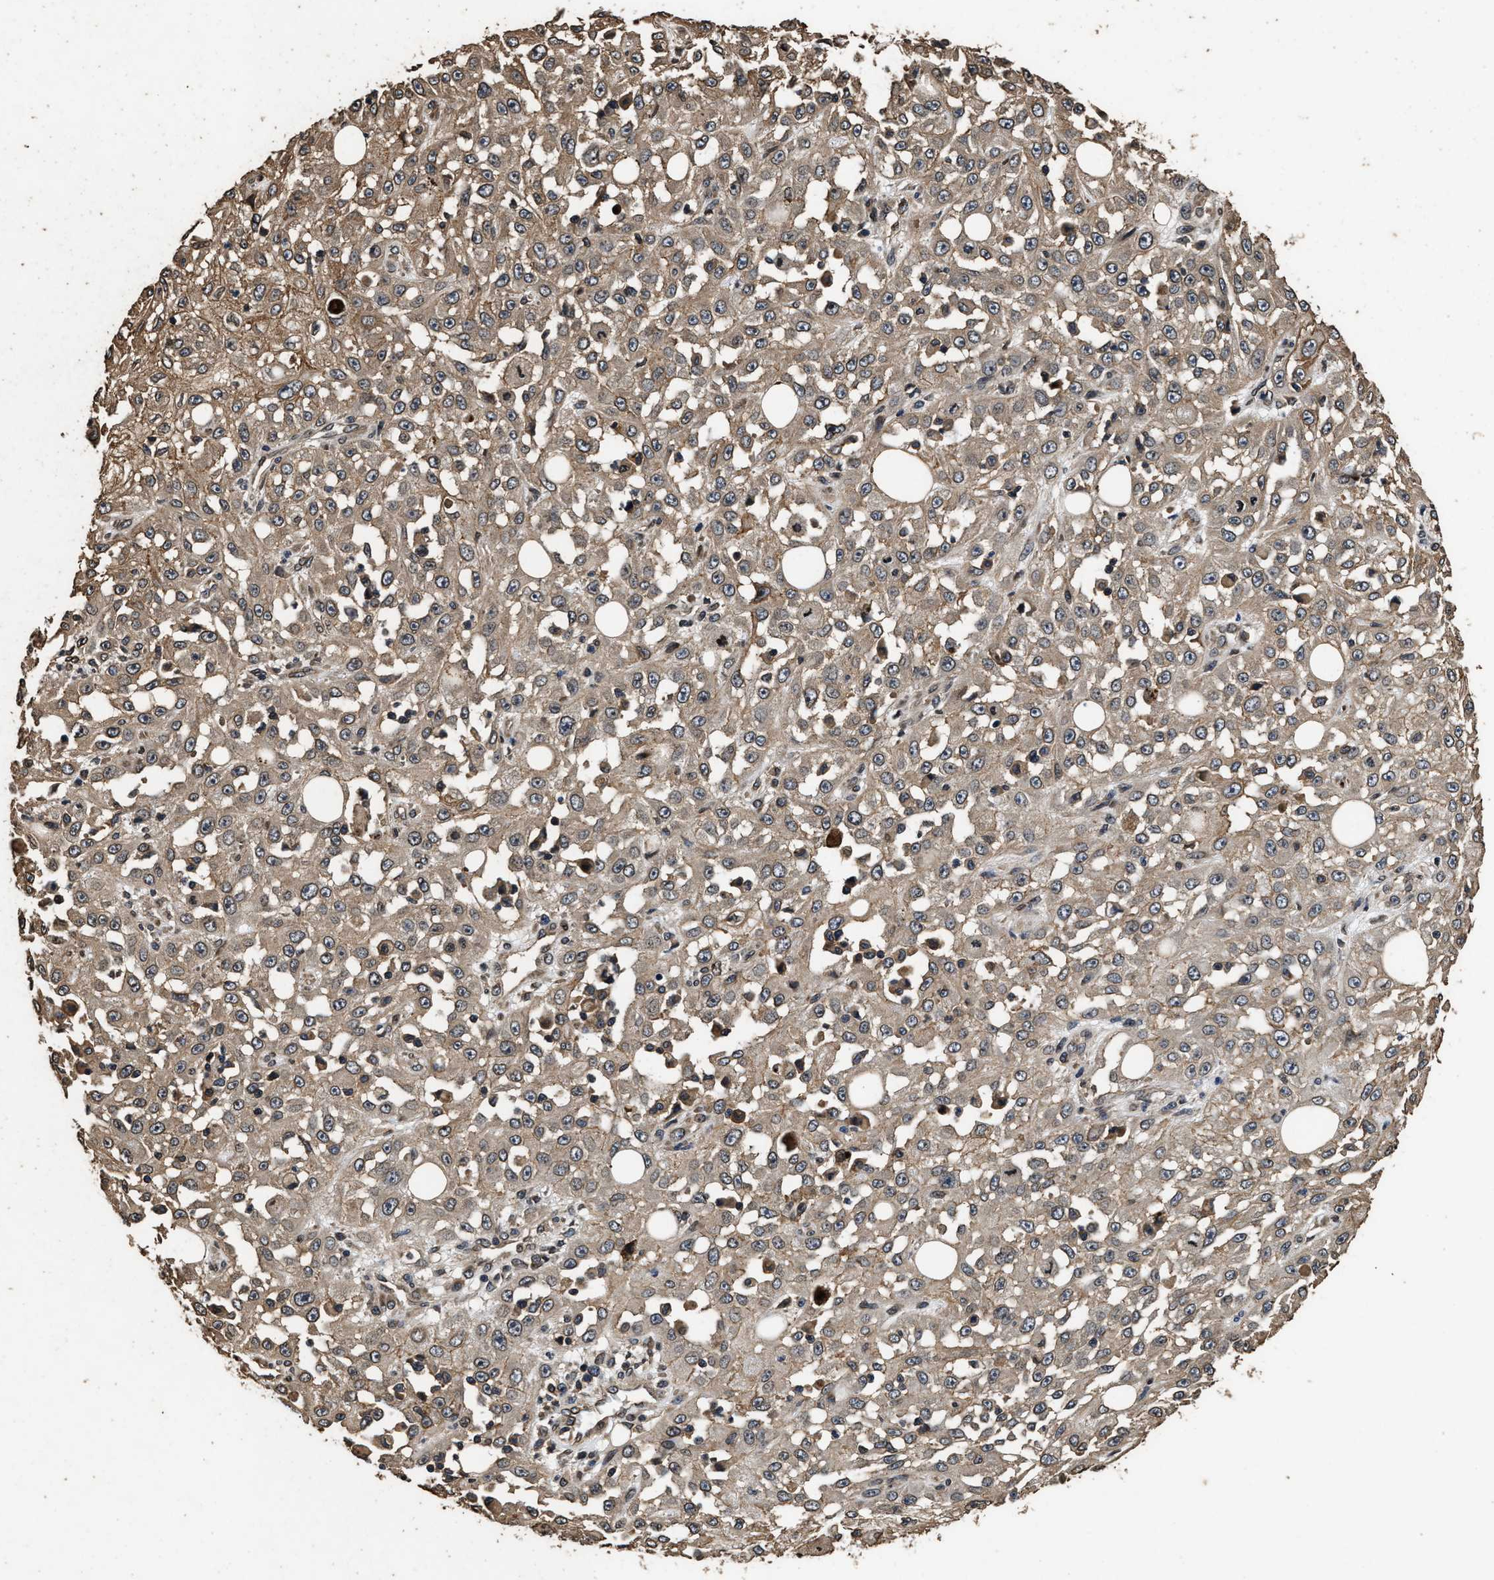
{"staining": {"intensity": "moderate", "quantity": ">75%", "location": "cytoplasmic/membranous"}, "tissue": "skin cancer", "cell_type": "Tumor cells", "image_type": "cancer", "snomed": [{"axis": "morphology", "description": "Squamous cell carcinoma, NOS"}, {"axis": "morphology", "description": "Squamous cell carcinoma, metastatic, NOS"}, {"axis": "topography", "description": "Skin"}, {"axis": "topography", "description": "Lymph node"}], "caption": "Protein staining of skin cancer (squamous cell carcinoma) tissue reveals moderate cytoplasmic/membranous positivity in approximately >75% of tumor cells. (IHC, brightfield microscopy, high magnification).", "gene": "ACCS", "patient": {"sex": "male", "age": 75}}